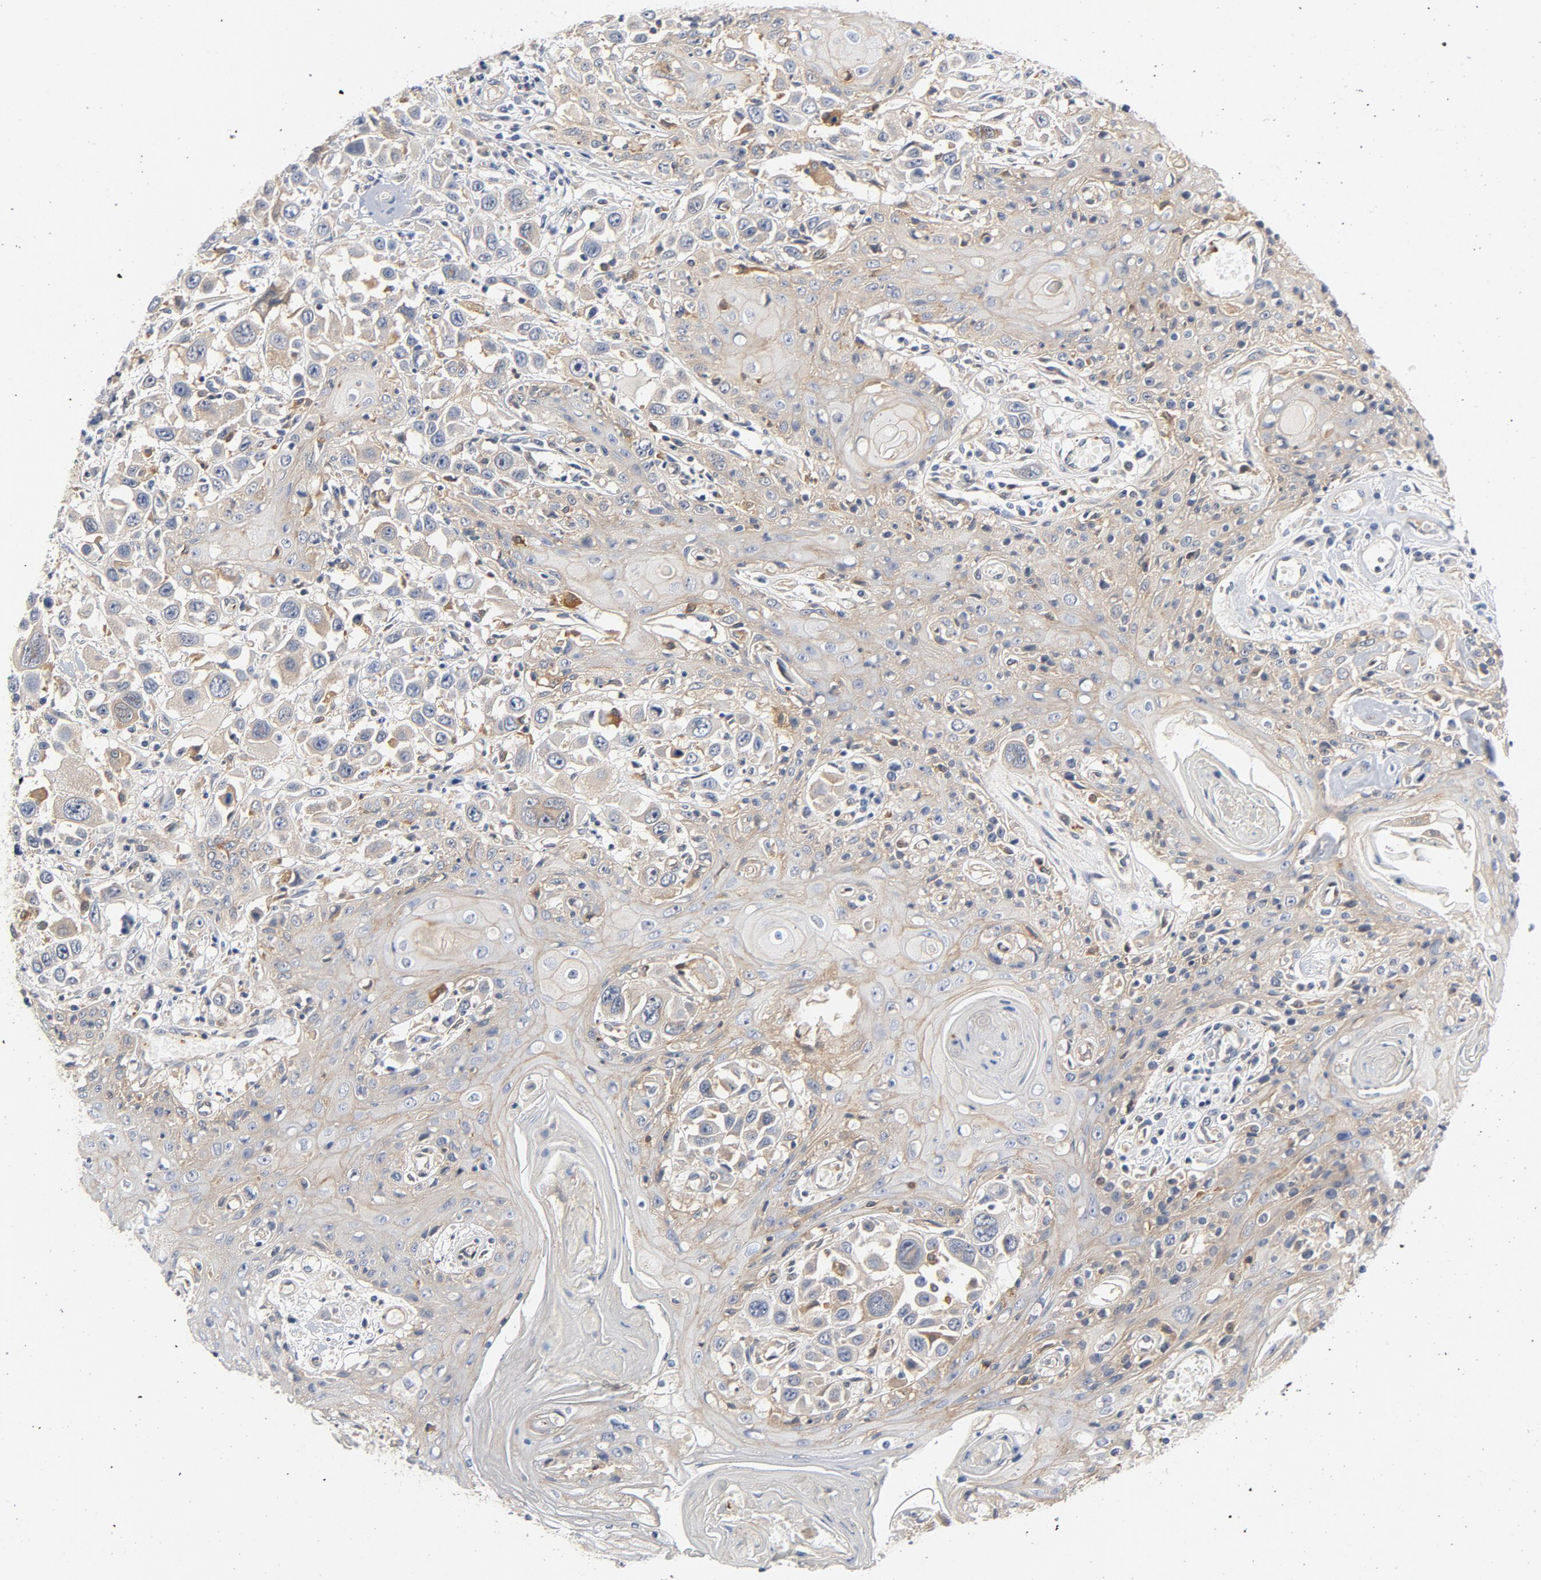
{"staining": {"intensity": "weak", "quantity": "25%-75%", "location": "cytoplasmic/membranous"}, "tissue": "head and neck cancer", "cell_type": "Tumor cells", "image_type": "cancer", "snomed": [{"axis": "morphology", "description": "Squamous cell carcinoma, NOS"}, {"axis": "topography", "description": "Oral tissue"}, {"axis": "topography", "description": "Head-Neck"}], "caption": "A photomicrograph of head and neck cancer stained for a protein reveals weak cytoplasmic/membranous brown staining in tumor cells. The protein of interest is shown in brown color, while the nuclei are stained blue.", "gene": "SRC", "patient": {"sex": "female", "age": 76}}